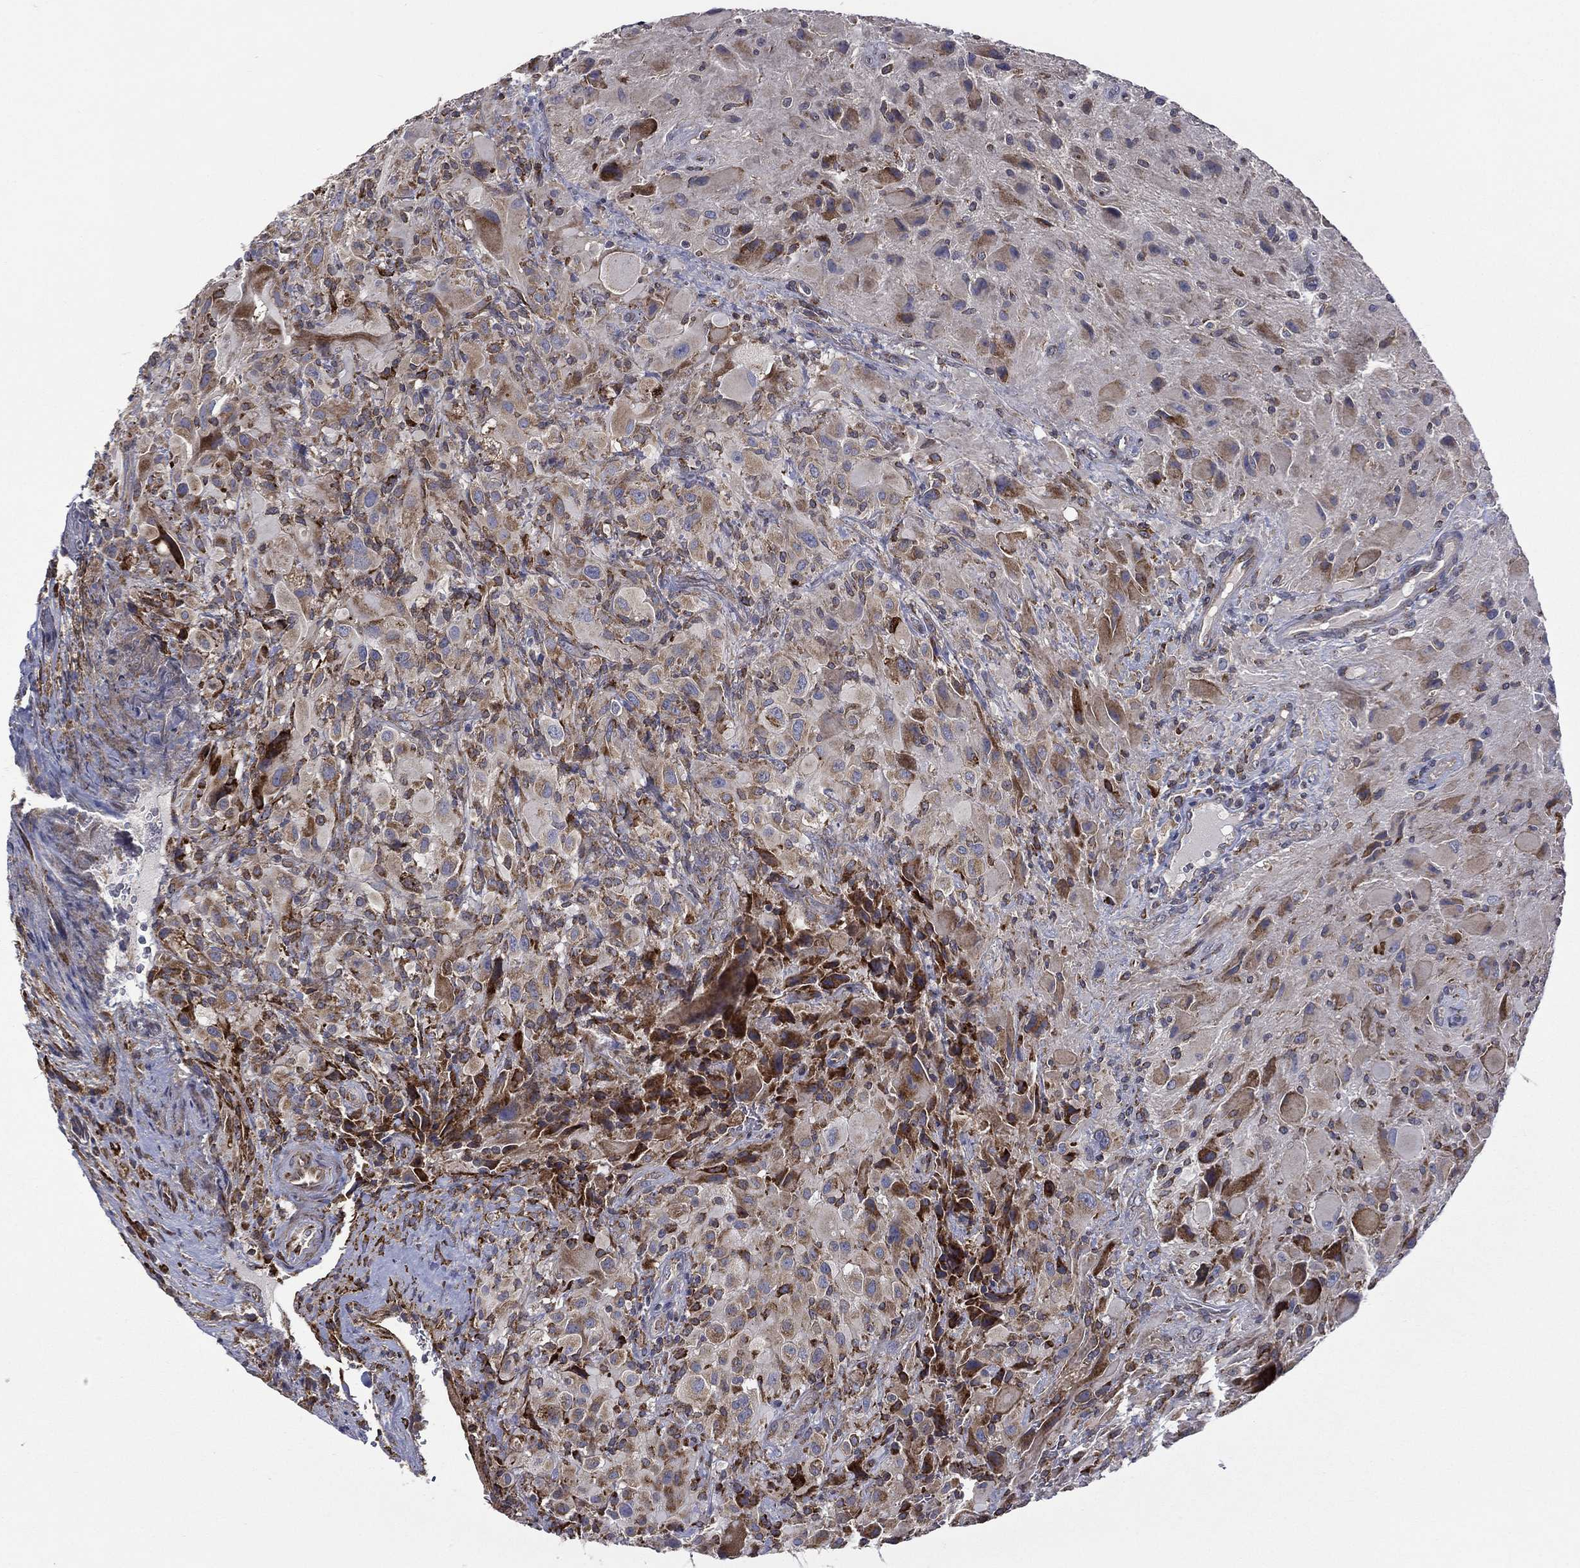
{"staining": {"intensity": "moderate", "quantity": "25%-75%", "location": "cytoplasmic/membranous"}, "tissue": "glioma", "cell_type": "Tumor cells", "image_type": "cancer", "snomed": [{"axis": "morphology", "description": "Glioma, malignant, High grade"}, {"axis": "topography", "description": "Cerebral cortex"}], "caption": "A histopathology image of human malignant glioma (high-grade) stained for a protein exhibits moderate cytoplasmic/membranous brown staining in tumor cells.", "gene": "C20orf96", "patient": {"sex": "male", "age": 35}}